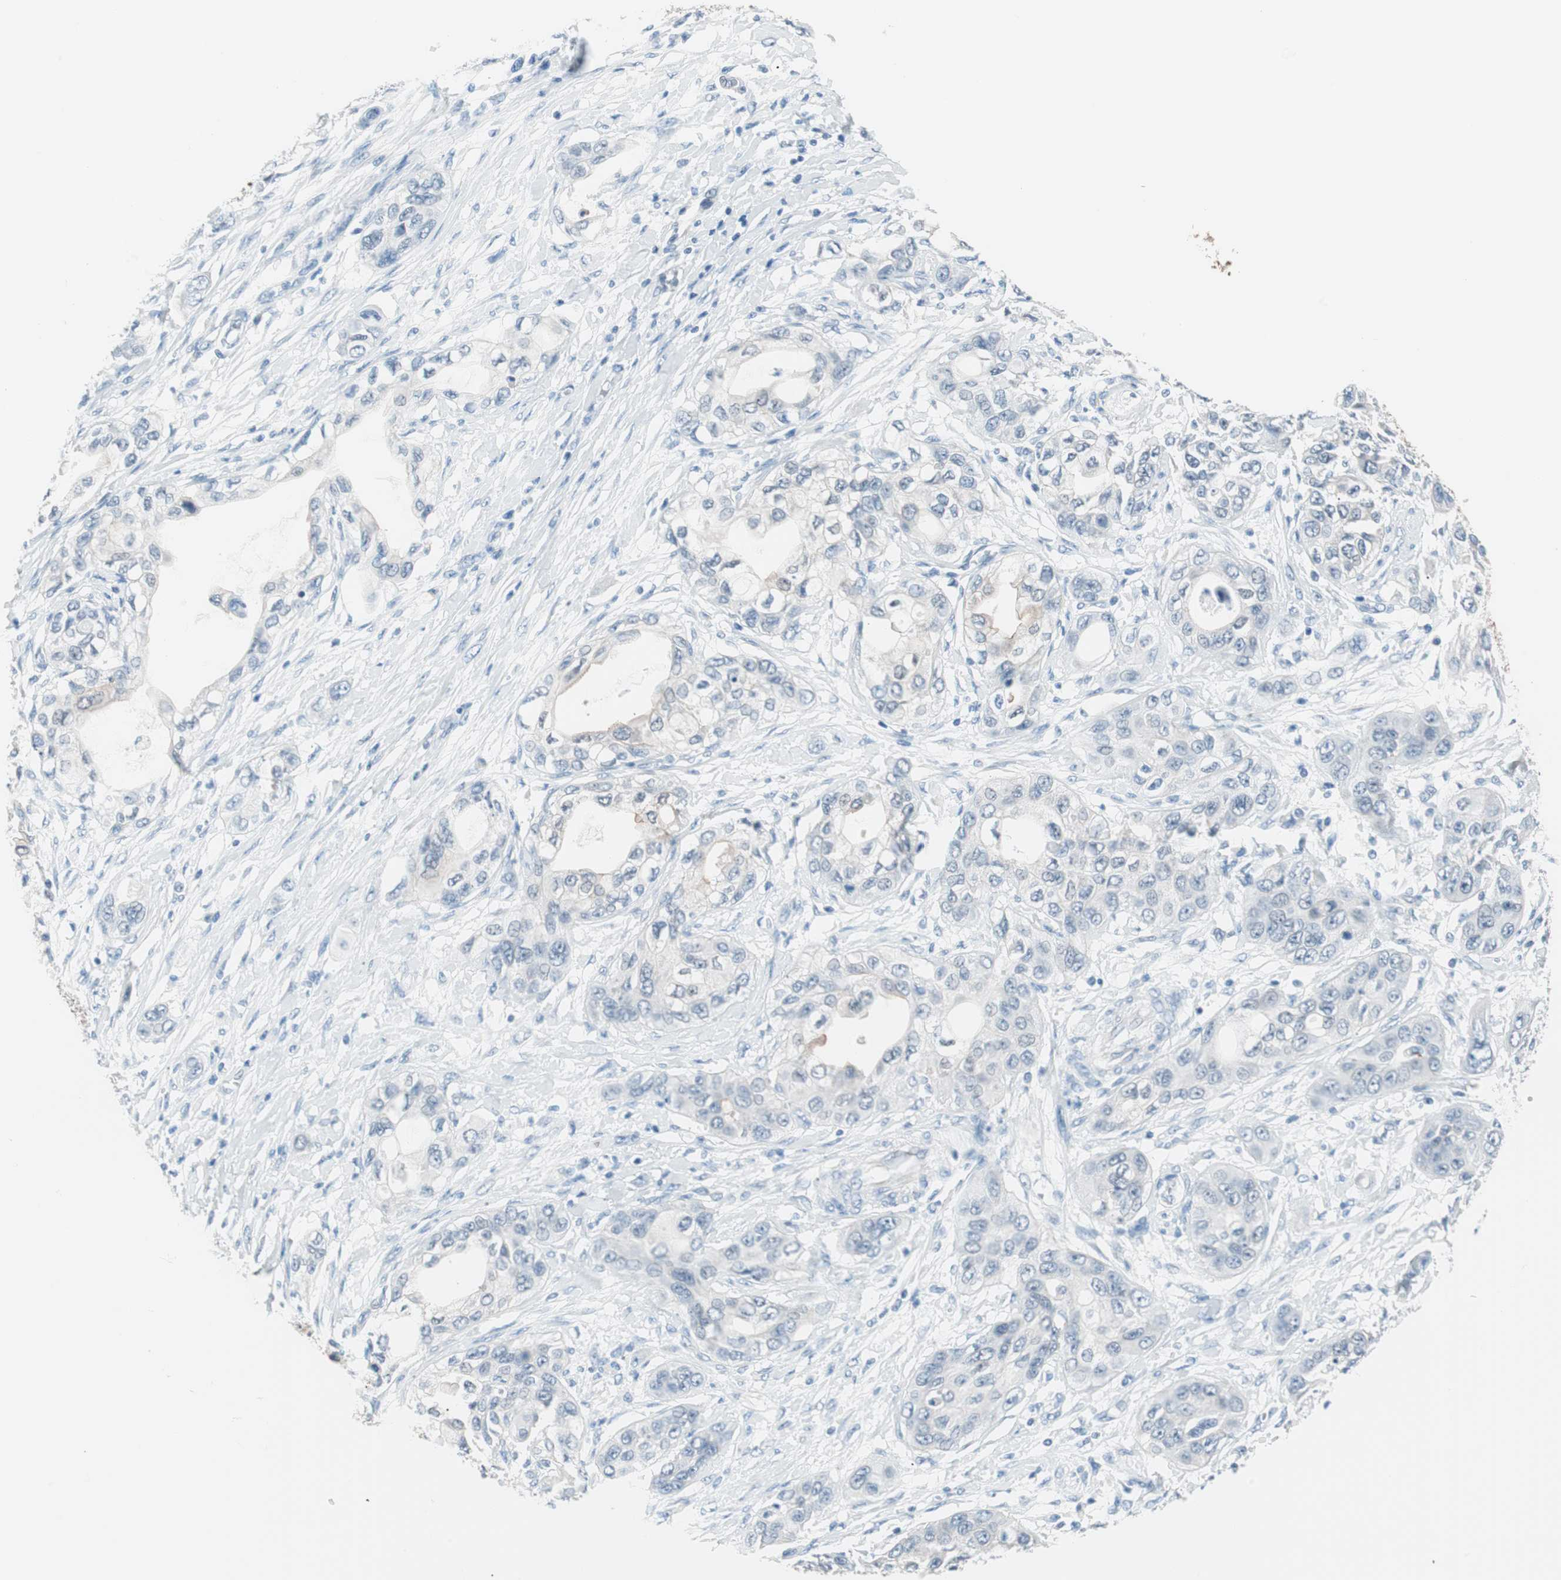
{"staining": {"intensity": "negative", "quantity": "none", "location": "none"}, "tissue": "pancreatic cancer", "cell_type": "Tumor cells", "image_type": "cancer", "snomed": [{"axis": "morphology", "description": "Adenocarcinoma, NOS"}, {"axis": "topography", "description": "Pancreas"}], "caption": "Immunohistochemistry image of neoplastic tissue: human pancreatic cancer stained with DAB demonstrates no significant protein expression in tumor cells. (DAB IHC, high magnification).", "gene": "VIL1", "patient": {"sex": "female", "age": 70}}